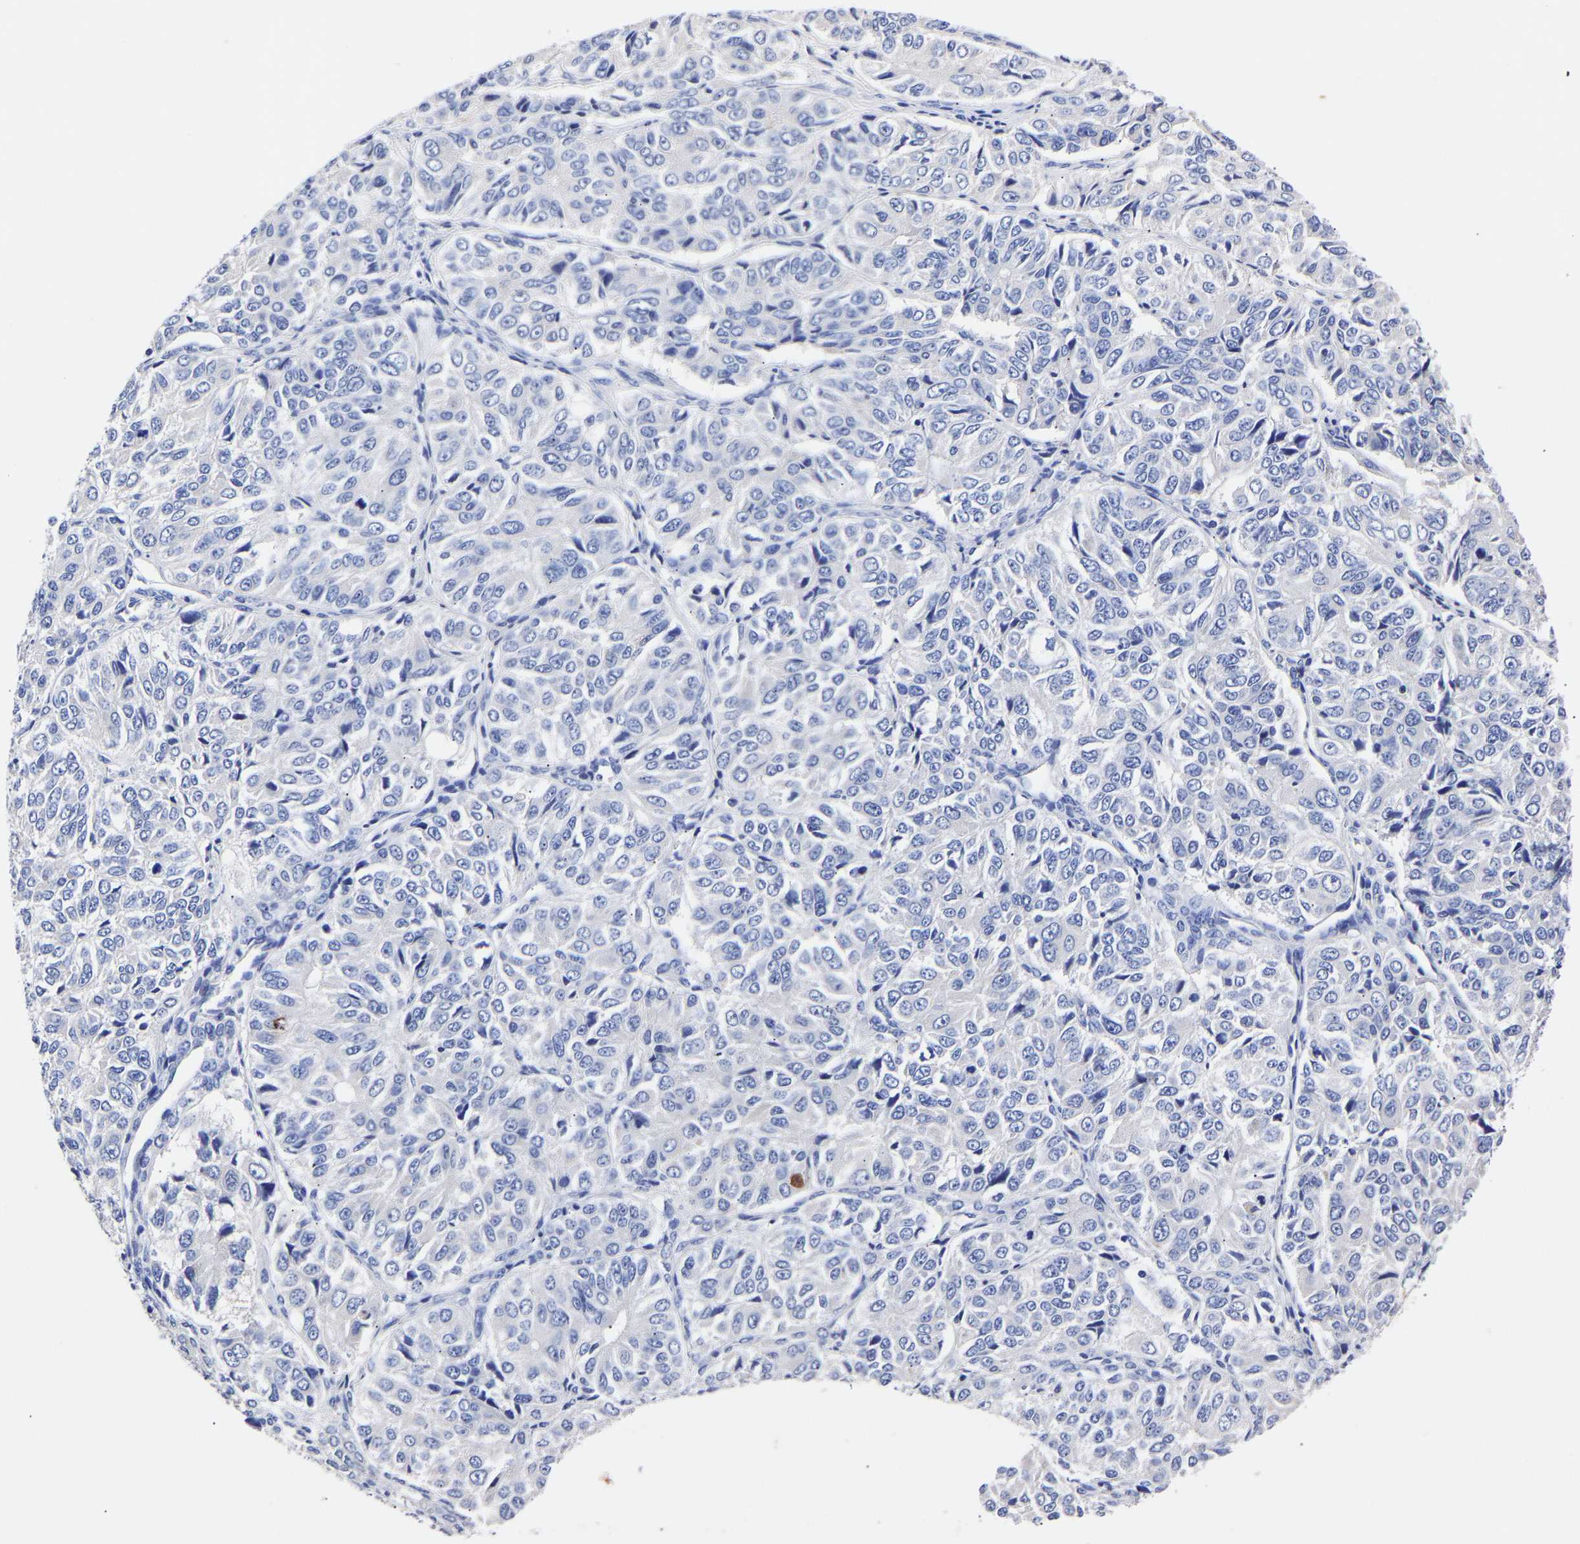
{"staining": {"intensity": "negative", "quantity": "none", "location": "none"}, "tissue": "ovarian cancer", "cell_type": "Tumor cells", "image_type": "cancer", "snomed": [{"axis": "morphology", "description": "Carcinoma, endometroid"}, {"axis": "topography", "description": "Ovary"}], "caption": "DAB immunohistochemical staining of endometroid carcinoma (ovarian) exhibits no significant positivity in tumor cells.", "gene": "SEM1", "patient": {"sex": "female", "age": 51}}